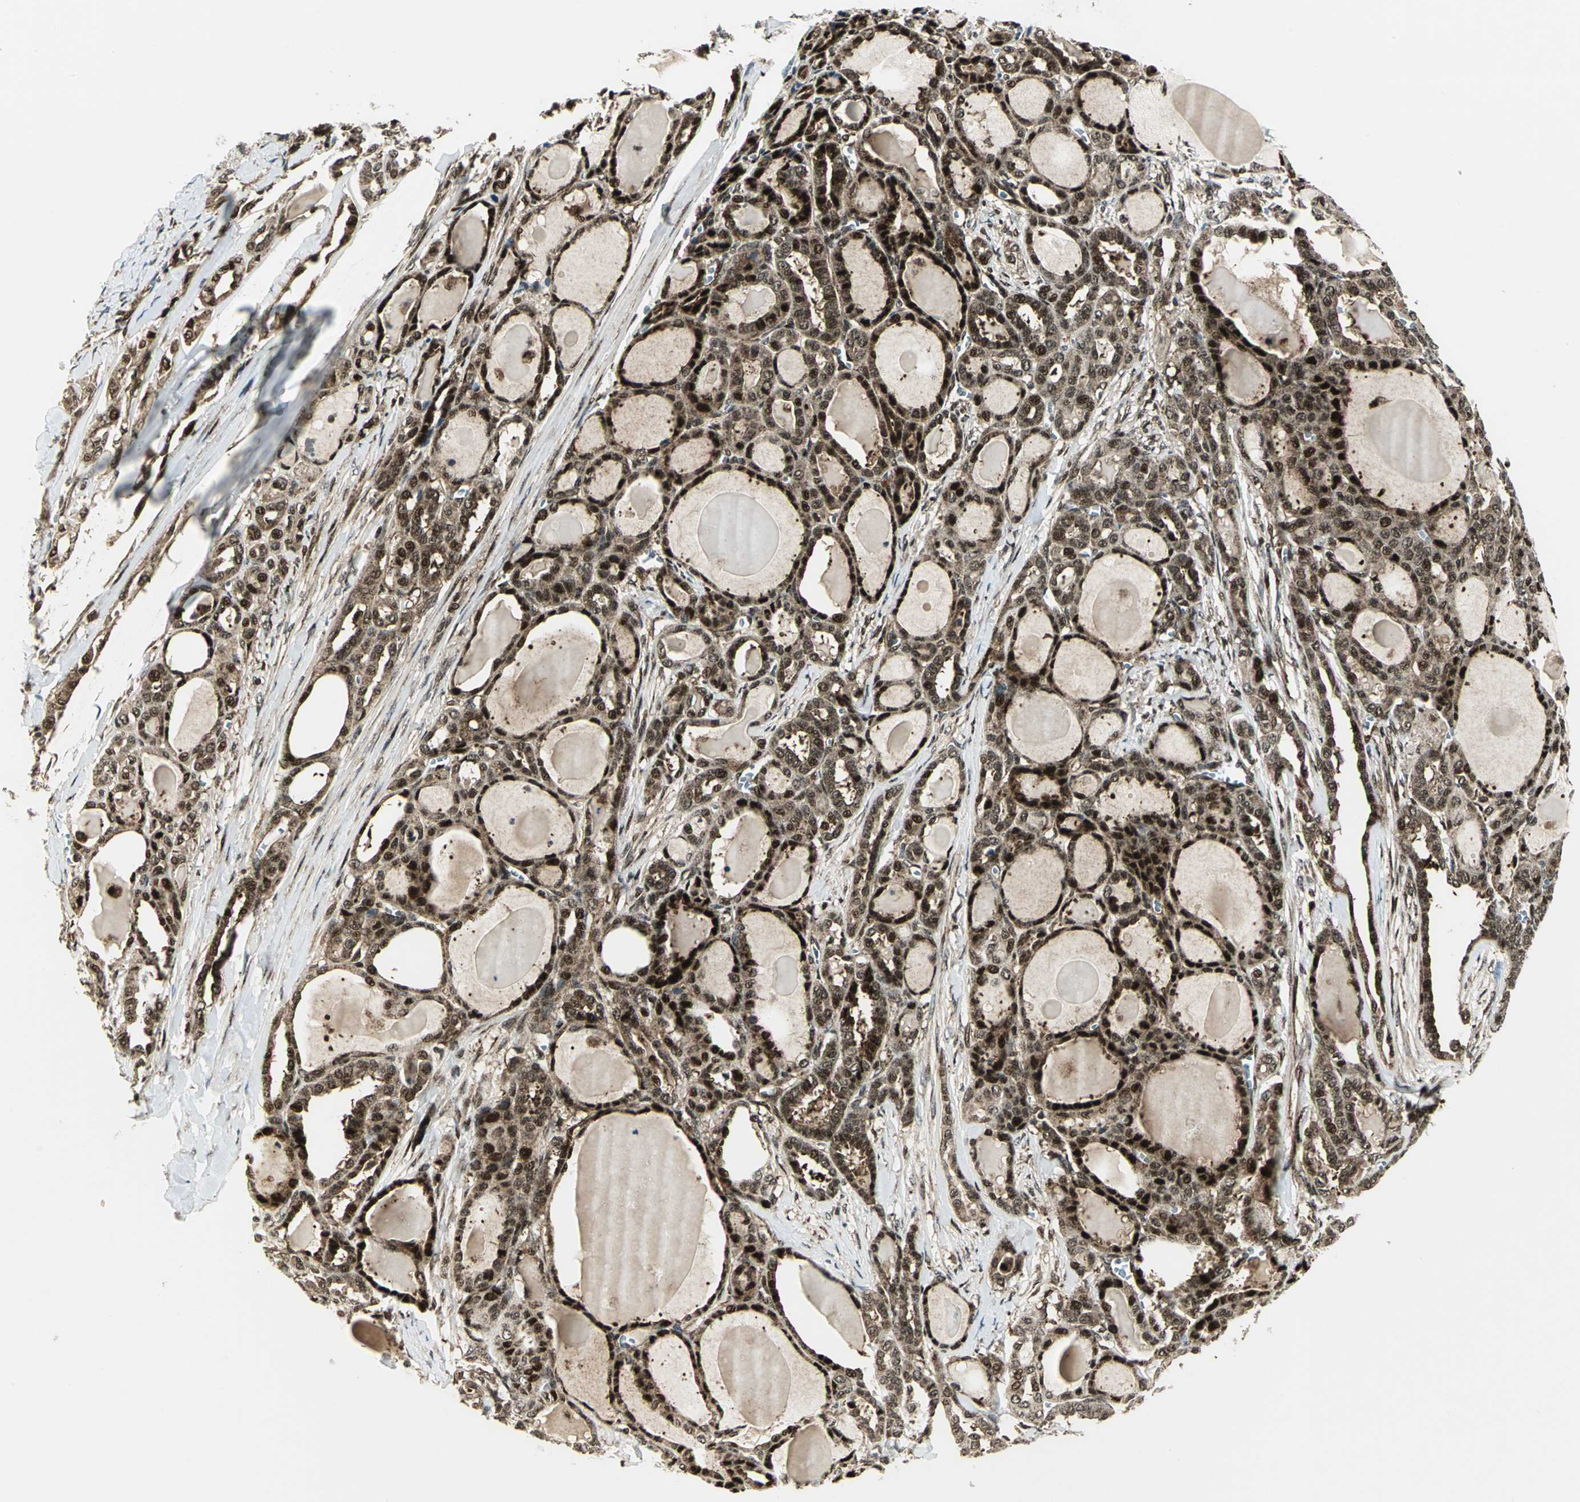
{"staining": {"intensity": "strong", "quantity": ">75%", "location": "cytoplasmic/membranous,nuclear"}, "tissue": "thyroid cancer", "cell_type": "Tumor cells", "image_type": "cancer", "snomed": [{"axis": "morphology", "description": "Carcinoma, NOS"}, {"axis": "topography", "description": "Thyroid gland"}], "caption": "Immunohistochemical staining of thyroid cancer (carcinoma) demonstrates strong cytoplasmic/membranous and nuclear protein positivity in approximately >75% of tumor cells.", "gene": "COPS5", "patient": {"sex": "female", "age": 91}}